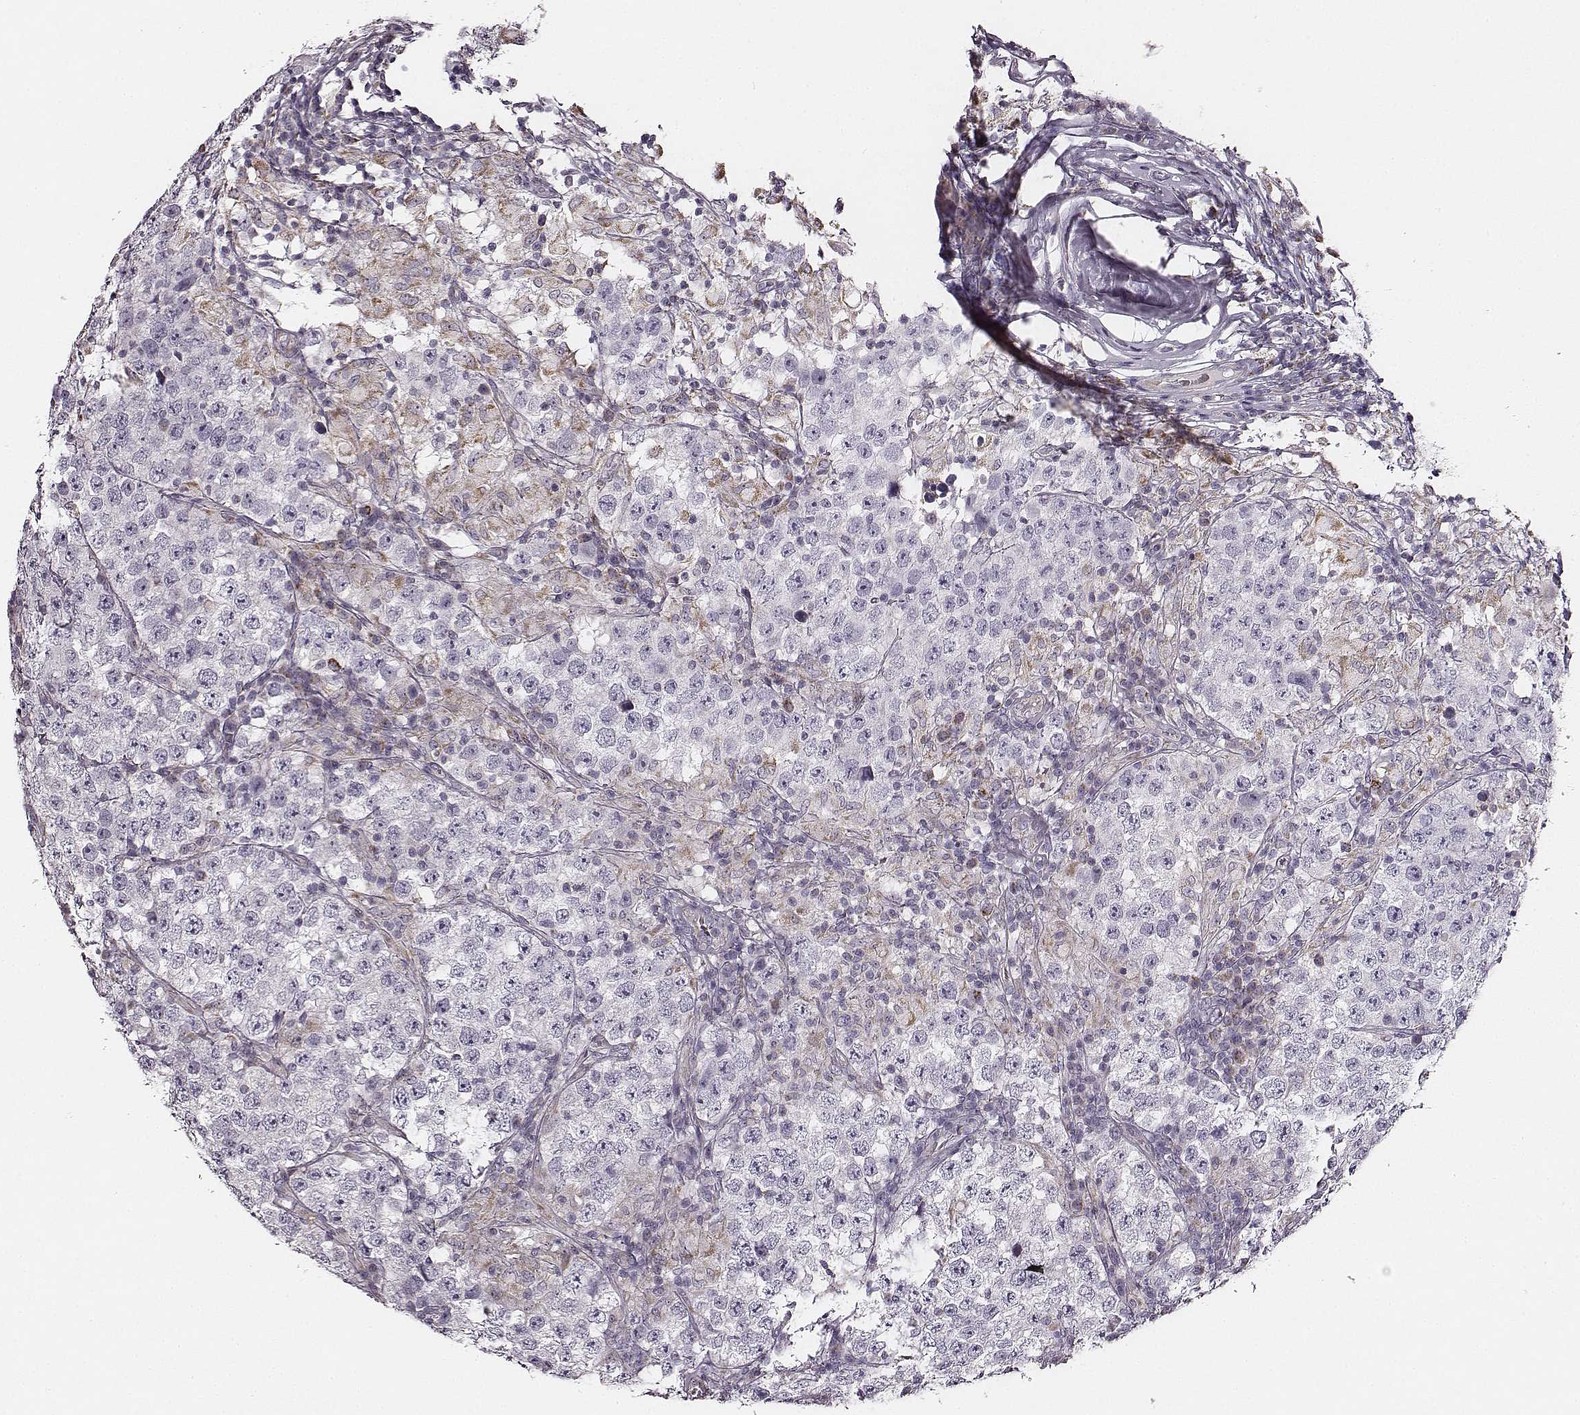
{"staining": {"intensity": "negative", "quantity": "none", "location": "none"}, "tissue": "testis cancer", "cell_type": "Tumor cells", "image_type": "cancer", "snomed": [{"axis": "morphology", "description": "Seminoma, NOS"}, {"axis": "morphology", "description": "Carcinoma, Embryonal, NOS"}, {"axis": "topography", "description": "Testis"}], "caption": "Immunohistochemistry (IHC) histopathology image of neoplastic tissue: human testis cancer stained with DAB shows no significant protein positivity in tumor cells. The staining is performed using DAB (3,3'-diaminobenzidine) brown chromogen with nuclei counter-stained in using hematoxylin.", "gene": "UBL4B", "patient": {"sex": "male", "age": 41}}